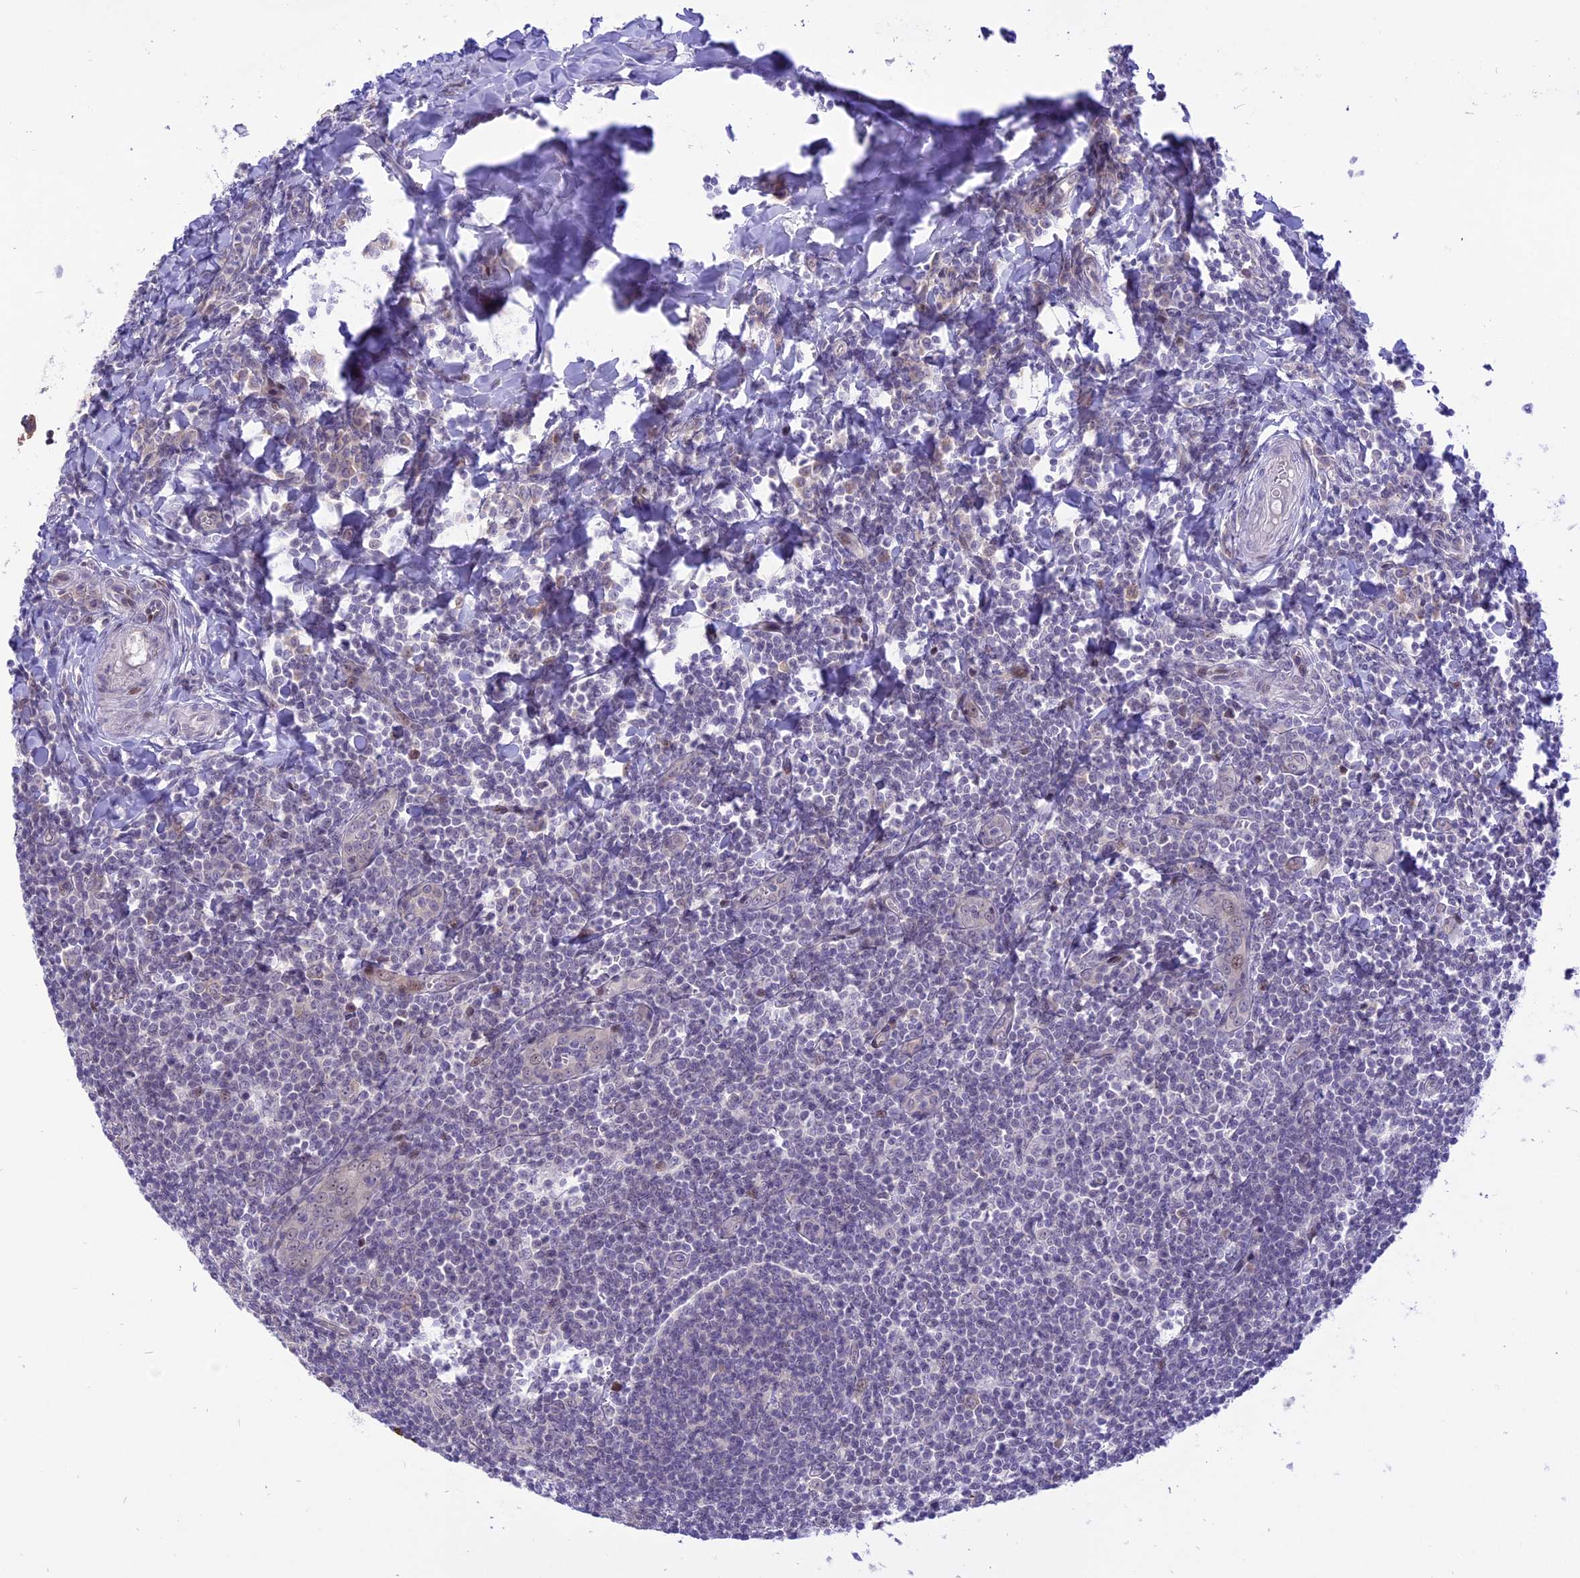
{"staining": {"intensity": "negative", "quantity": "none", "location": "none"}, "tissue": "tonsil", "cell_type": "Germinal center cells", "image_type": "normal", "snomed": [{"axis": "morphology", "description": "Normal tissue, NOS"}, {"axis": "topography", "description": "Tonsil"}], "caption": "This is an IHC image of unremarkable tonsil. There is no expression in germinal center cells.", "gene": "ZNF837", "patient": {"sex": "male", "age": 27}}